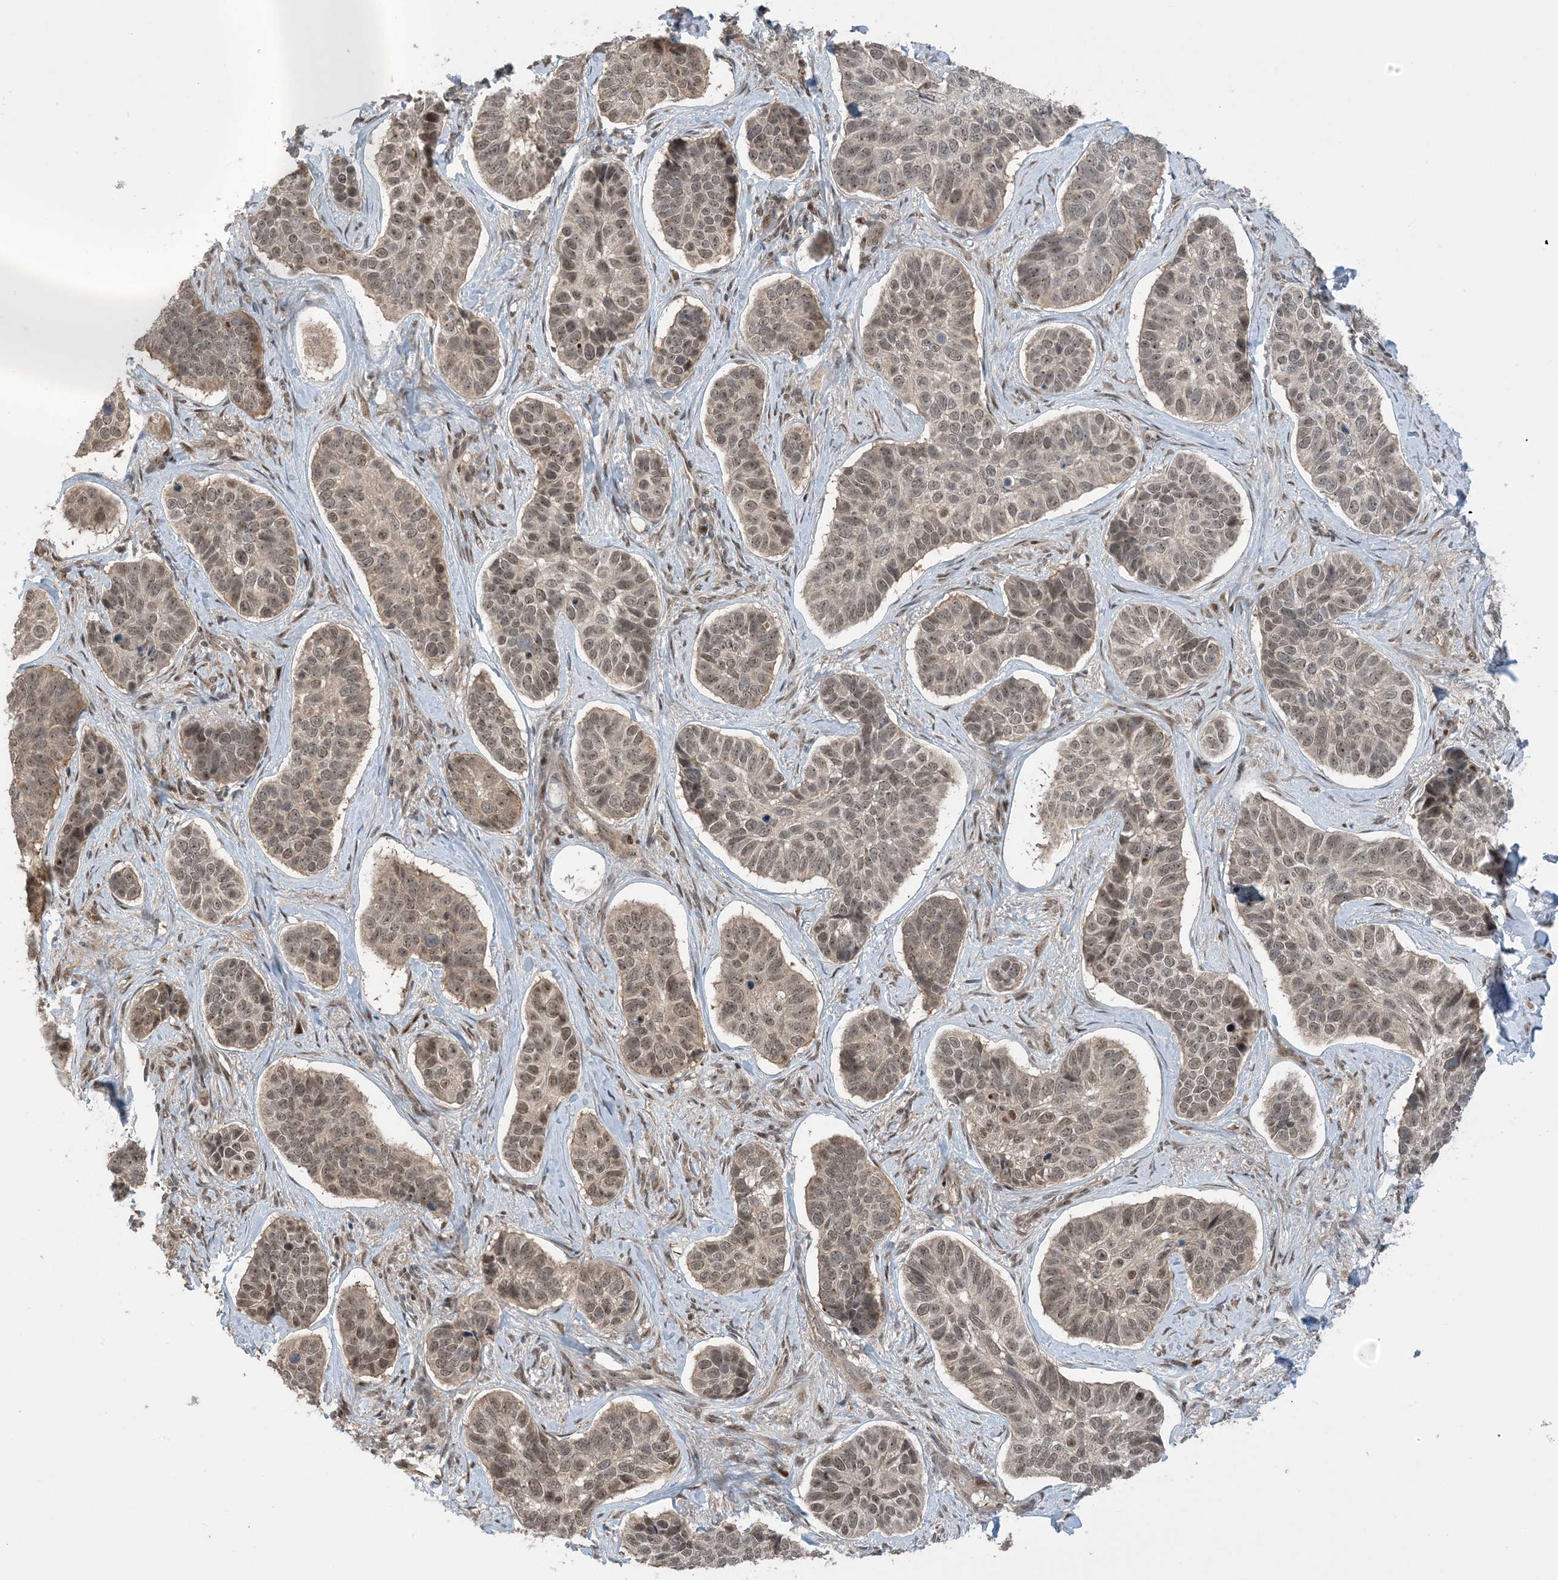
{"staining": {"intensity": "weak", "quantity": "25%-75%", "location": "nuclear"}, "tissue": "skin cancer", "cell_type": "Tumor cells", "image_type": "cancer", "snomed": [{"axis": "morphology", "description": "Basal cell carcinoma"}, {"axis": "topography", "description": "Skin"}], "caption": "A micrograph showing weak nuclear positivity in about 25%-75% of tumor cells in skin cancer (basal cell carcinoma), as visualized by brown immunohistochemical staining.", "gene": "ZNF710", "patient": {"sex": "male", "age": 62}}